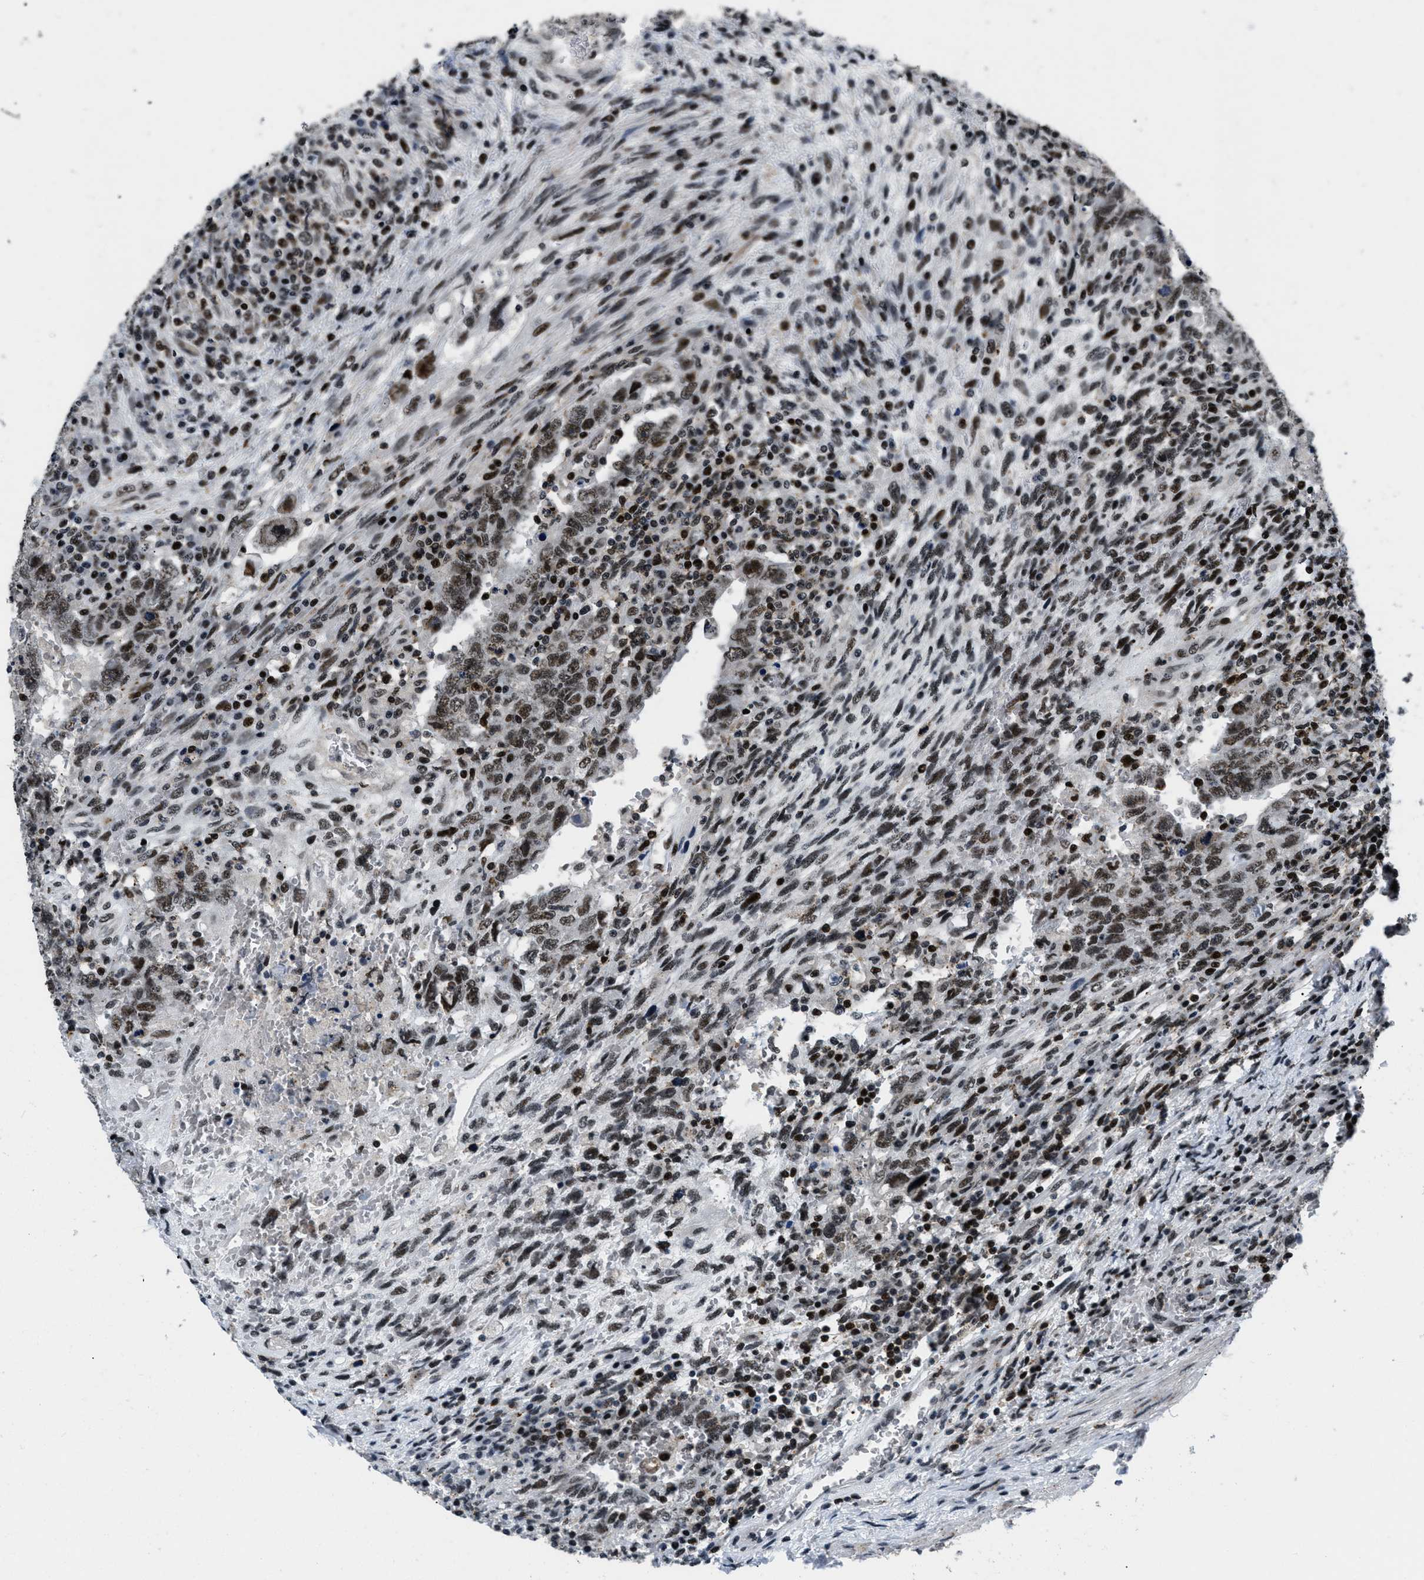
{"staining": {"intensity": "strong", "quantity": ">75%", "location": "nuclear"}, "tissue": "testis cancer", "cell_type": "Tumor cells", "image_type": "cancer", "snomed": [{"axis": "morphology", "description": "Carcinoma, Embryonal, NOS"}, {"axis": "topography", "description": "Testis"}], "caption": "The image demonstrates immunohistochemical staining of embryonal carcinoma (testis). There is strong nuclear positivity is seen in about >75% of tumor cells.", "gene": "SMARCB1", "patient": {"sex": "male", "age": 26}}